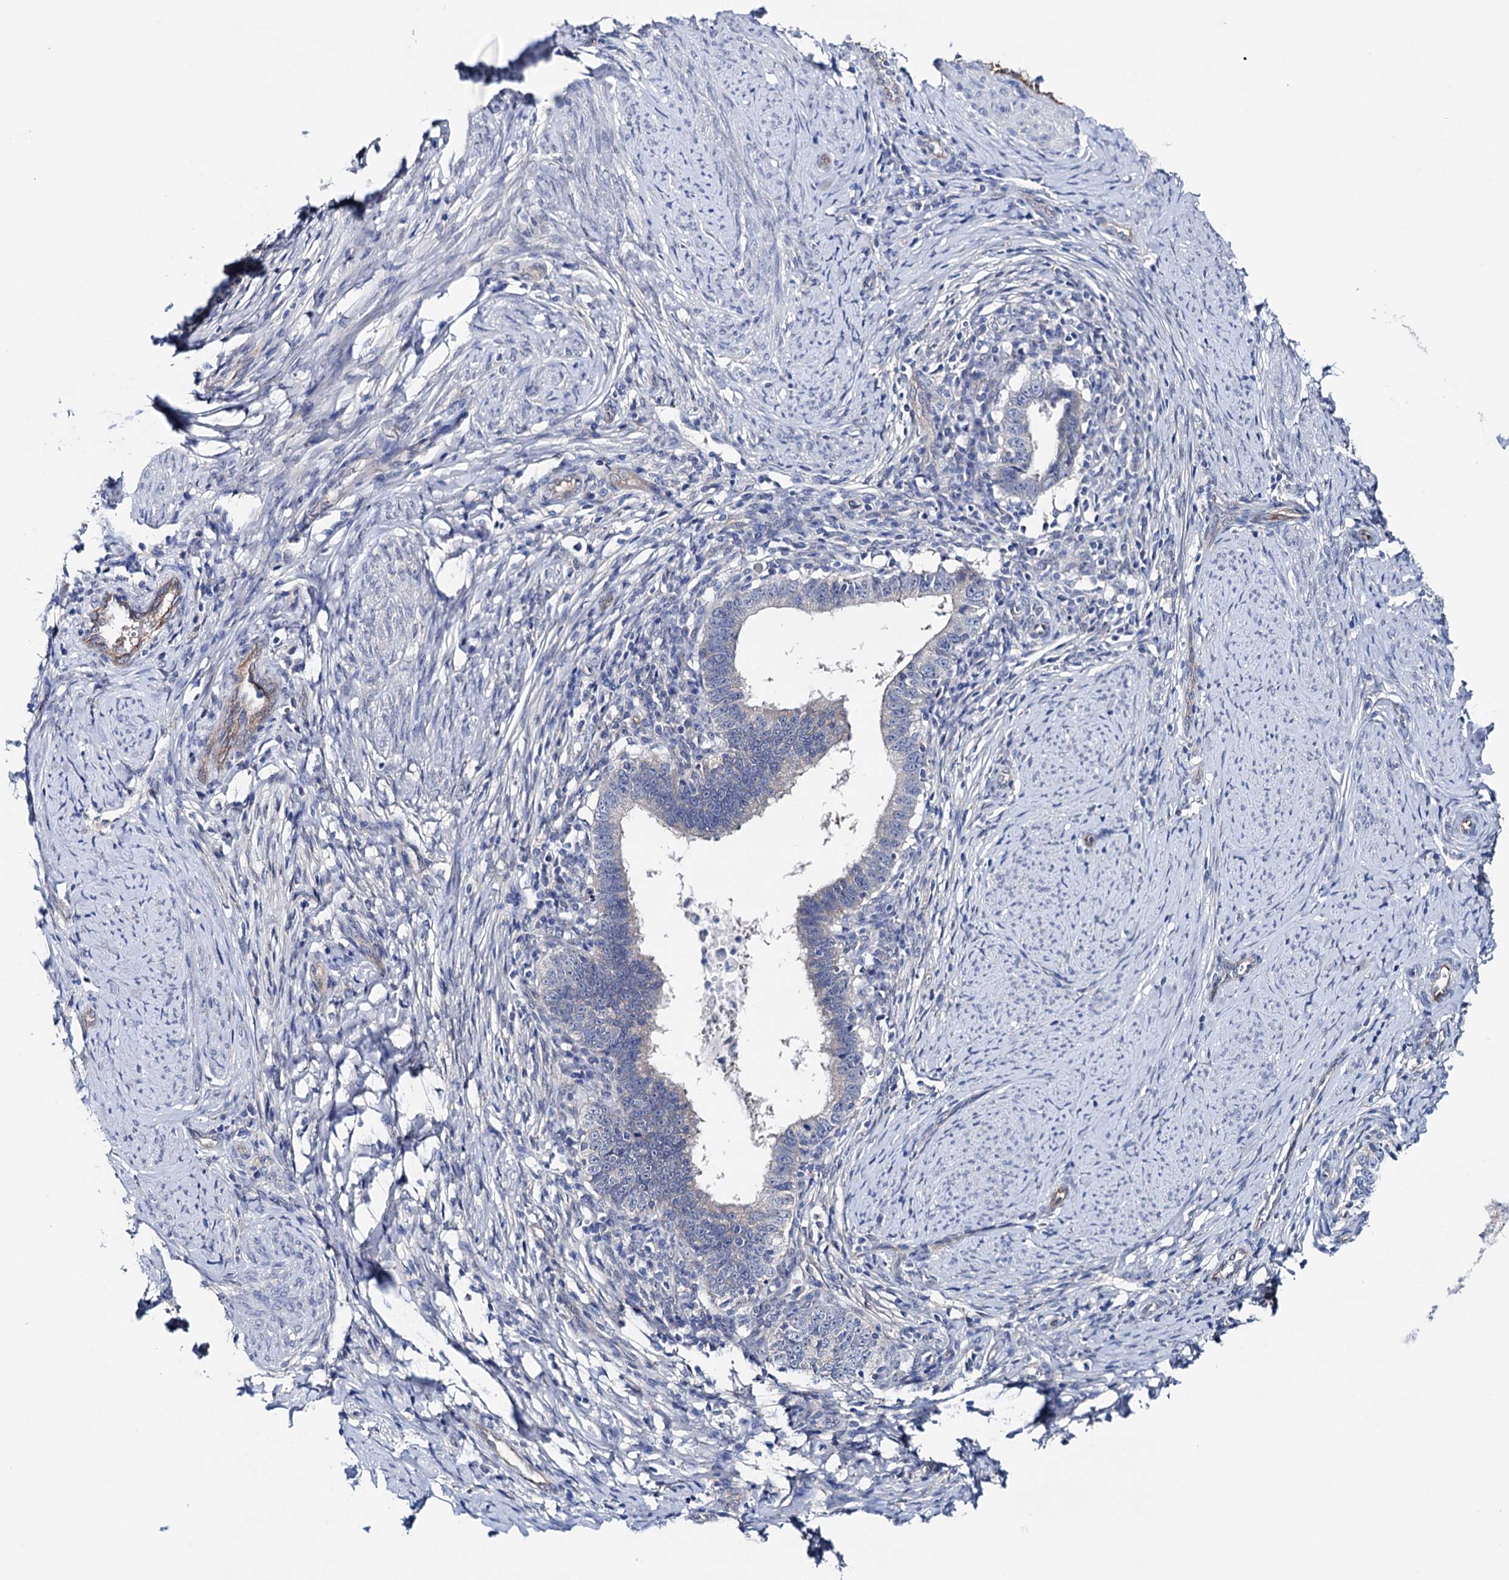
{"staining": {"intensity": "negative", "quantity": "none", "location": "none"}, "tissue": "cervical cancer", "cell_type": "Tumor cells", "image_type": "cancer", "snomed": [{"axis": "morphology", "description": "Adenocarcinoma, NOS"}, {"axis": "topography", "description": "Cervix"}], "caption": "Adenocarcinoma (cervical) stained for a protein using immunohistochemistry demonstrates no expression tumor cells.", "gene": "SHROOM1", "patient": {"sex": "female", "age": 36}}